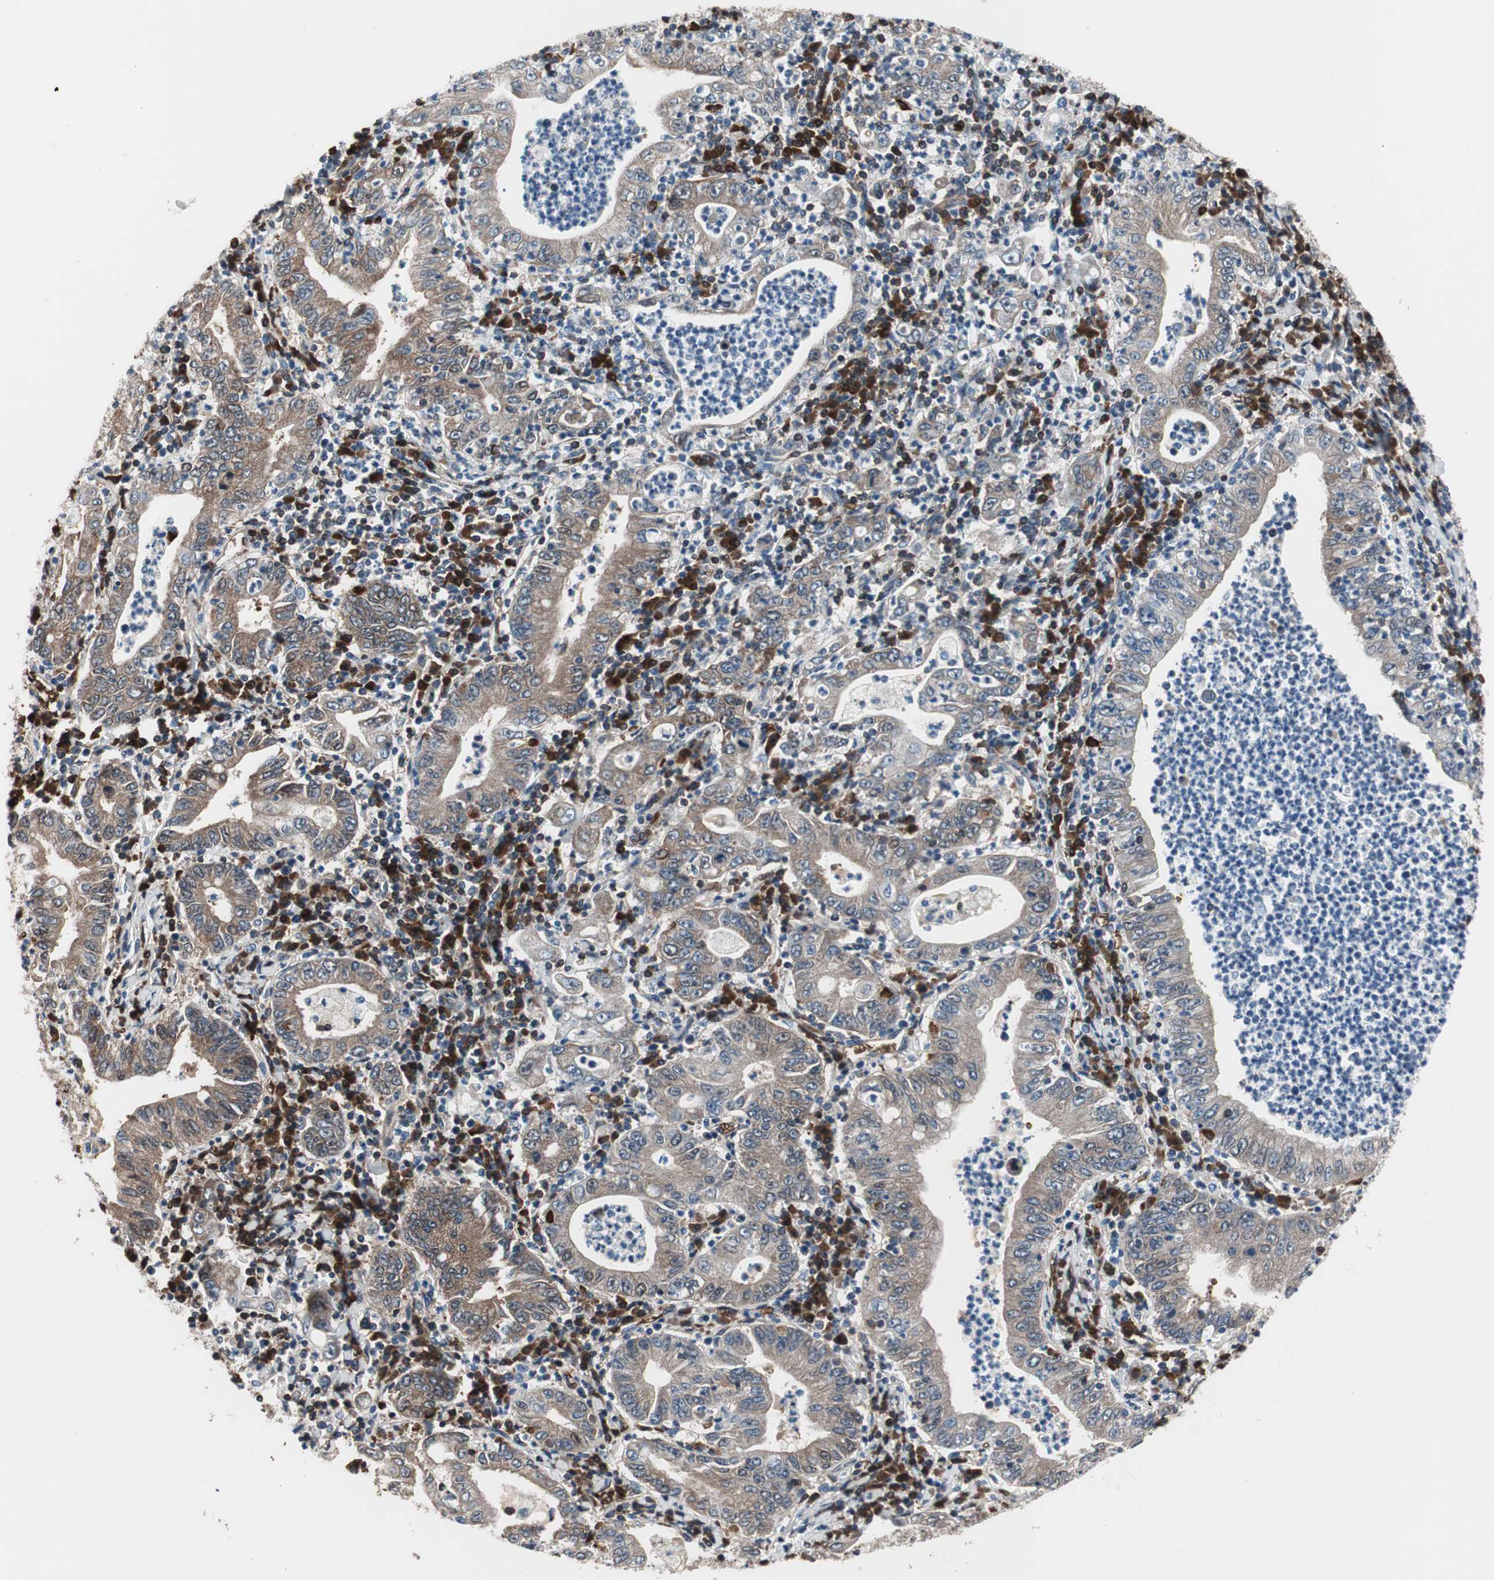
{"staining": {"intensity": "moderate", "quantity": "25%-75%", "location": "cytoplasmic/membranous"}, "tissue": "stomach cancer", "cell_type": "Tumor cells", "image_type": "cancer", "snomed": [{"axis": "morphology", "description": "Normal tissue, NOS"}, {"axis": "morphology", "description": "Adenocarcinoma, NOS"}, {"axis": "topography", "description": "Esophagus"}, {"axis": "topography", "description": "Stomach, upper"}, {"axis": "topography", "description": "Peripheral nerve tissue"}], "caption": "IHC (DAB (3,3'-diaminobenzidine)) staining of stomach cancer demonstrates moderate cytoplasmic/membranous protein positivity in about 25%-75% of tumor cells. (brown staining indicates protein expression, while blue staining denotes nuclei).", "gene": "PRDX2", "patient": {"sex": "male", "age": 62}}